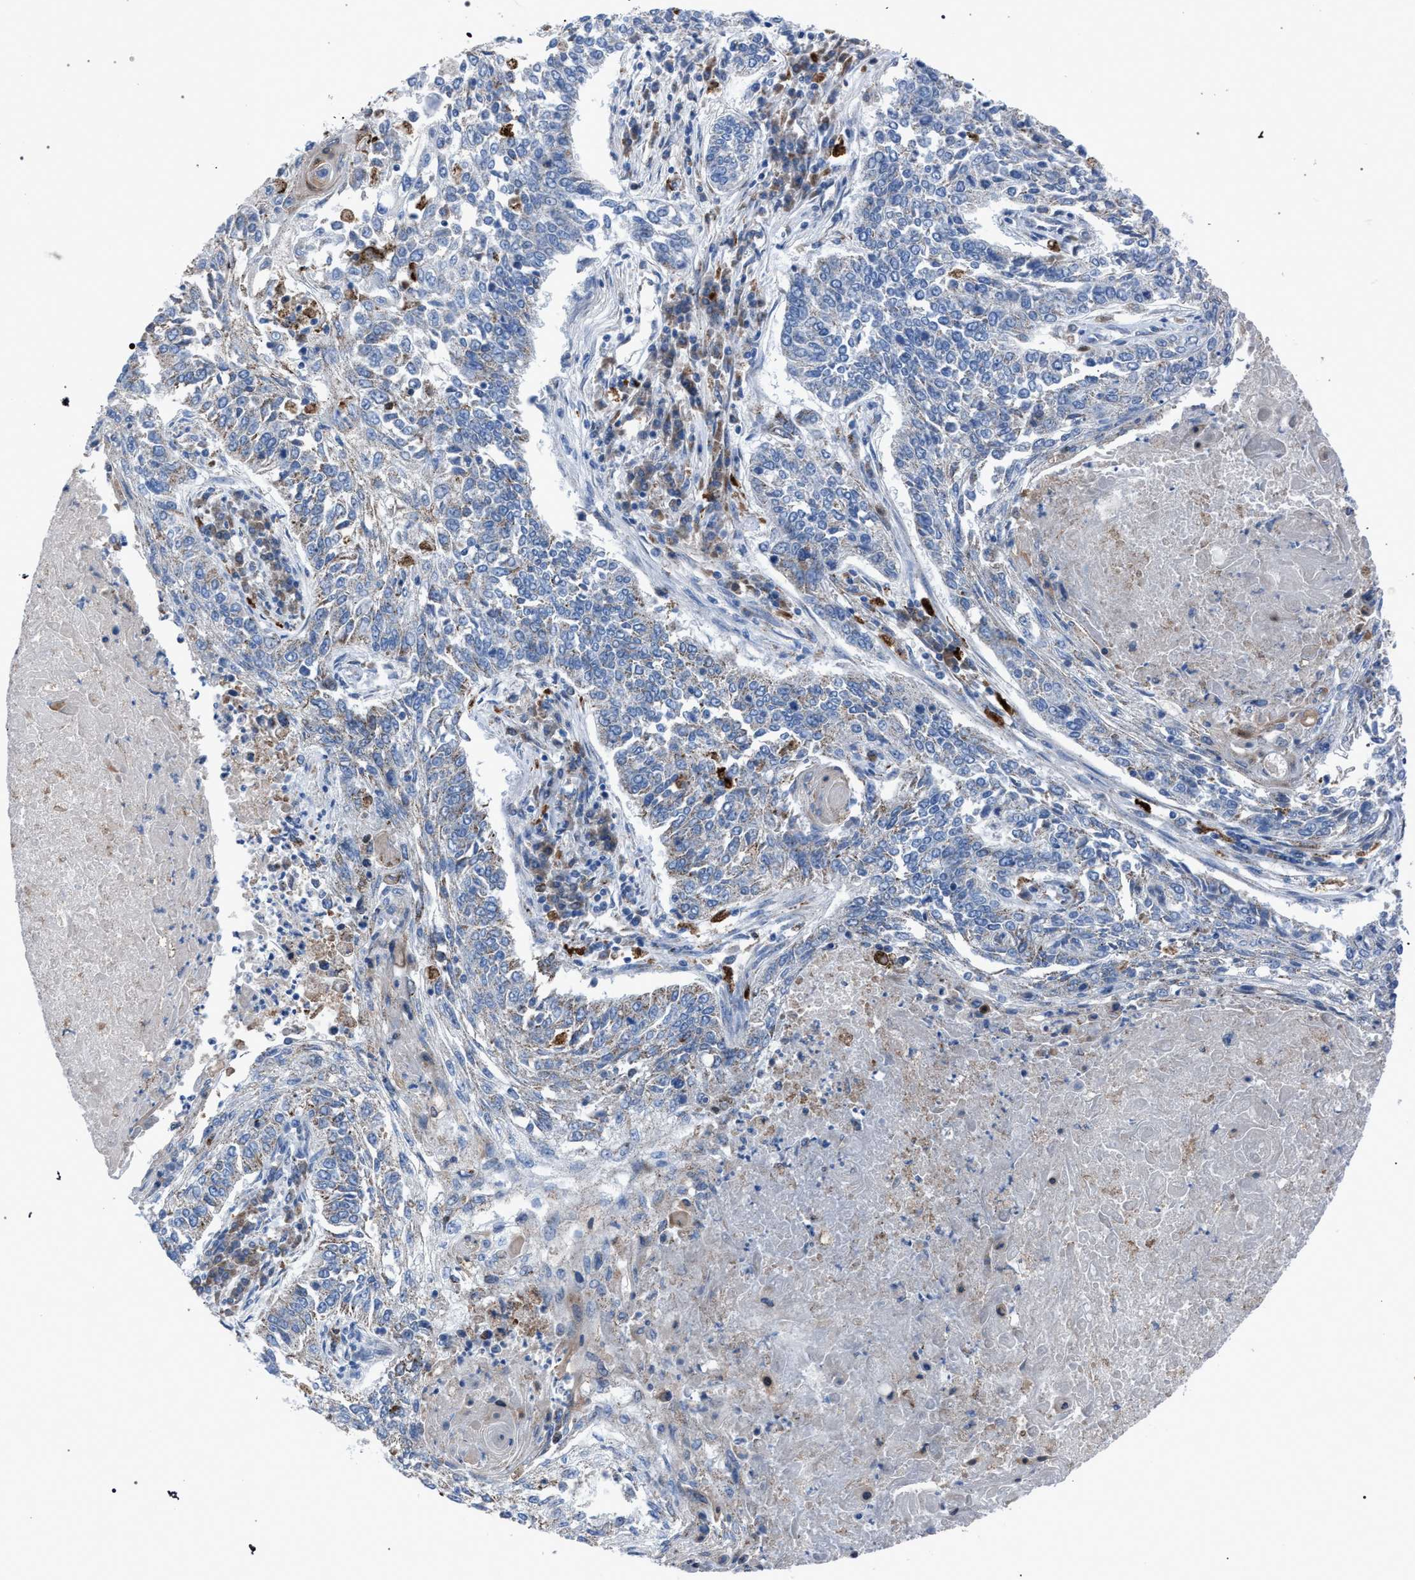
{"staining": {"intensity": "negative", "quantity": "none", "location": "none"}, "tissue": "lung cancer", "cell_type": "Tumor cells", "image_type": "cancer", "snomed": [{"axis": "morphology", "description": "Normal tissue, NOS"}, {"axis": "morphology", "description": "Squamous cell carcinoma, NOS"}, {"axis": "topography", "description": "Cartilage tissue"}, {"axis": "topography", "description": "Bronchus"}, {"axis": "topography", "description": "Lung"}], "caption": "An immunohistochemistry image of lung cancer is shown. There is no staining in tumor cells of lung cancer. (Stains: DAB (3,3'-diaminobenzidine) IHC with hematoxylin counter stain, Microscopy: brightfield microscopy at high magnification).", "gene": "HSD17B4", "patient": {"sex": "female", "age": 49}}